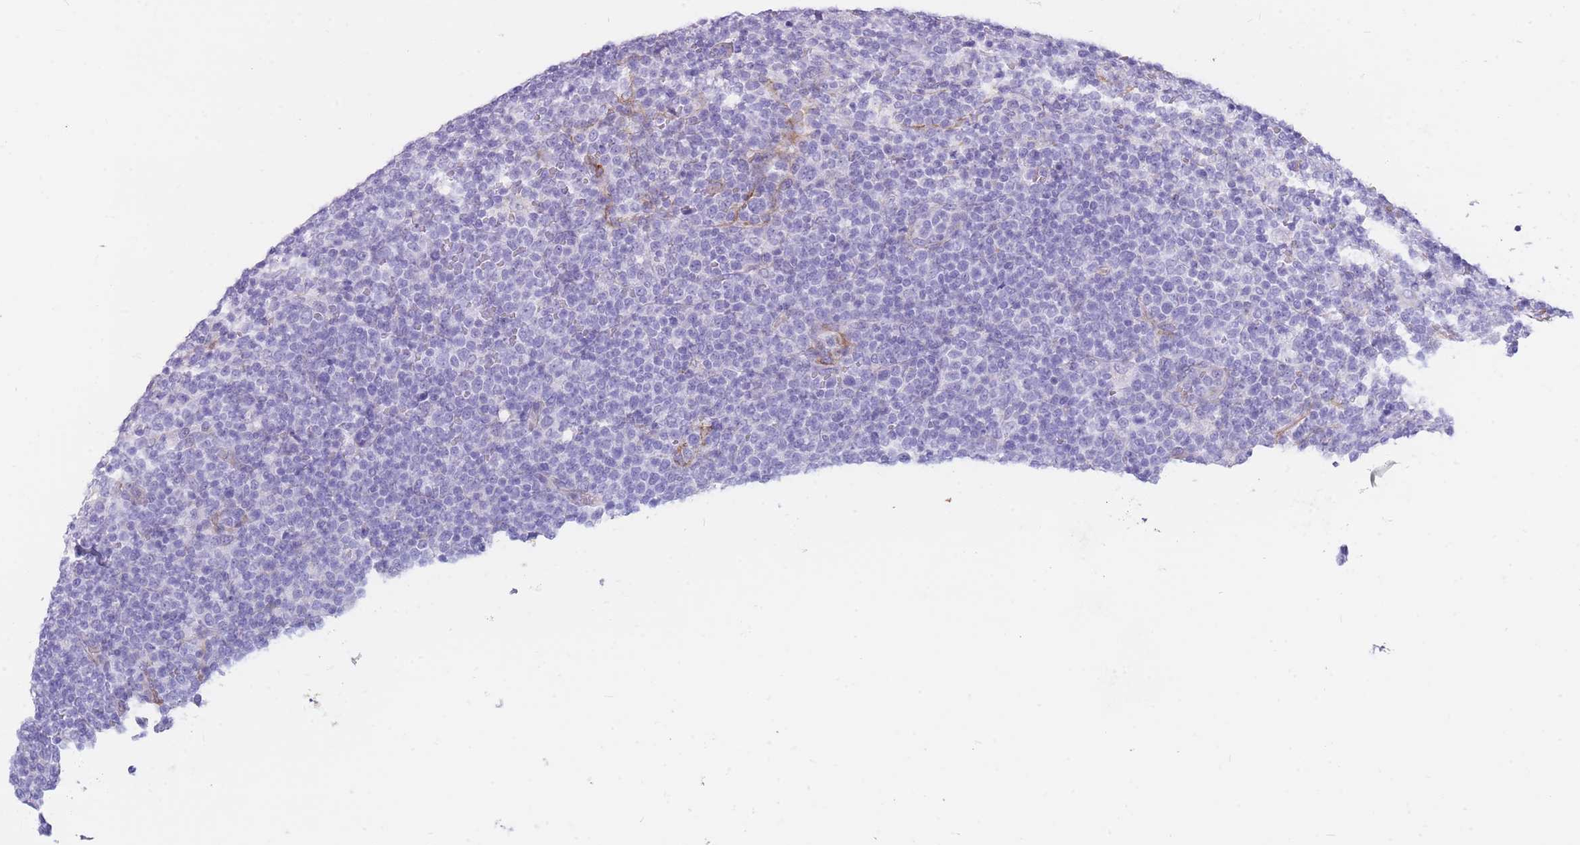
{"staining": {"intensity": "negative", "quantity": "none", "location": "none"}, "tissue": "lymphoma", "cell_type": "Tumor cells", "image_type": "cancer", "snomed": [{"axis": "morphology", "description": "Malignant lymphoma, non-Hodgkin's type, High grade"}, {"axis": "topography", "description": "Lymph node"}], "caption": "This is a micrograph of immunohistochemistry staining of high-grade malignant lymphoma, non-Hodgkin's type, which shows no staining in tumor cells. Brightfield microscopy of immunohistochemistry (IHC) stained with DAB (3,3'-diaminobenzidine) (brown) and hematoxylin (blue), captured at high magnification.", "gene": "MTSS2", "patient": {"sex": "male", "age": 61}}